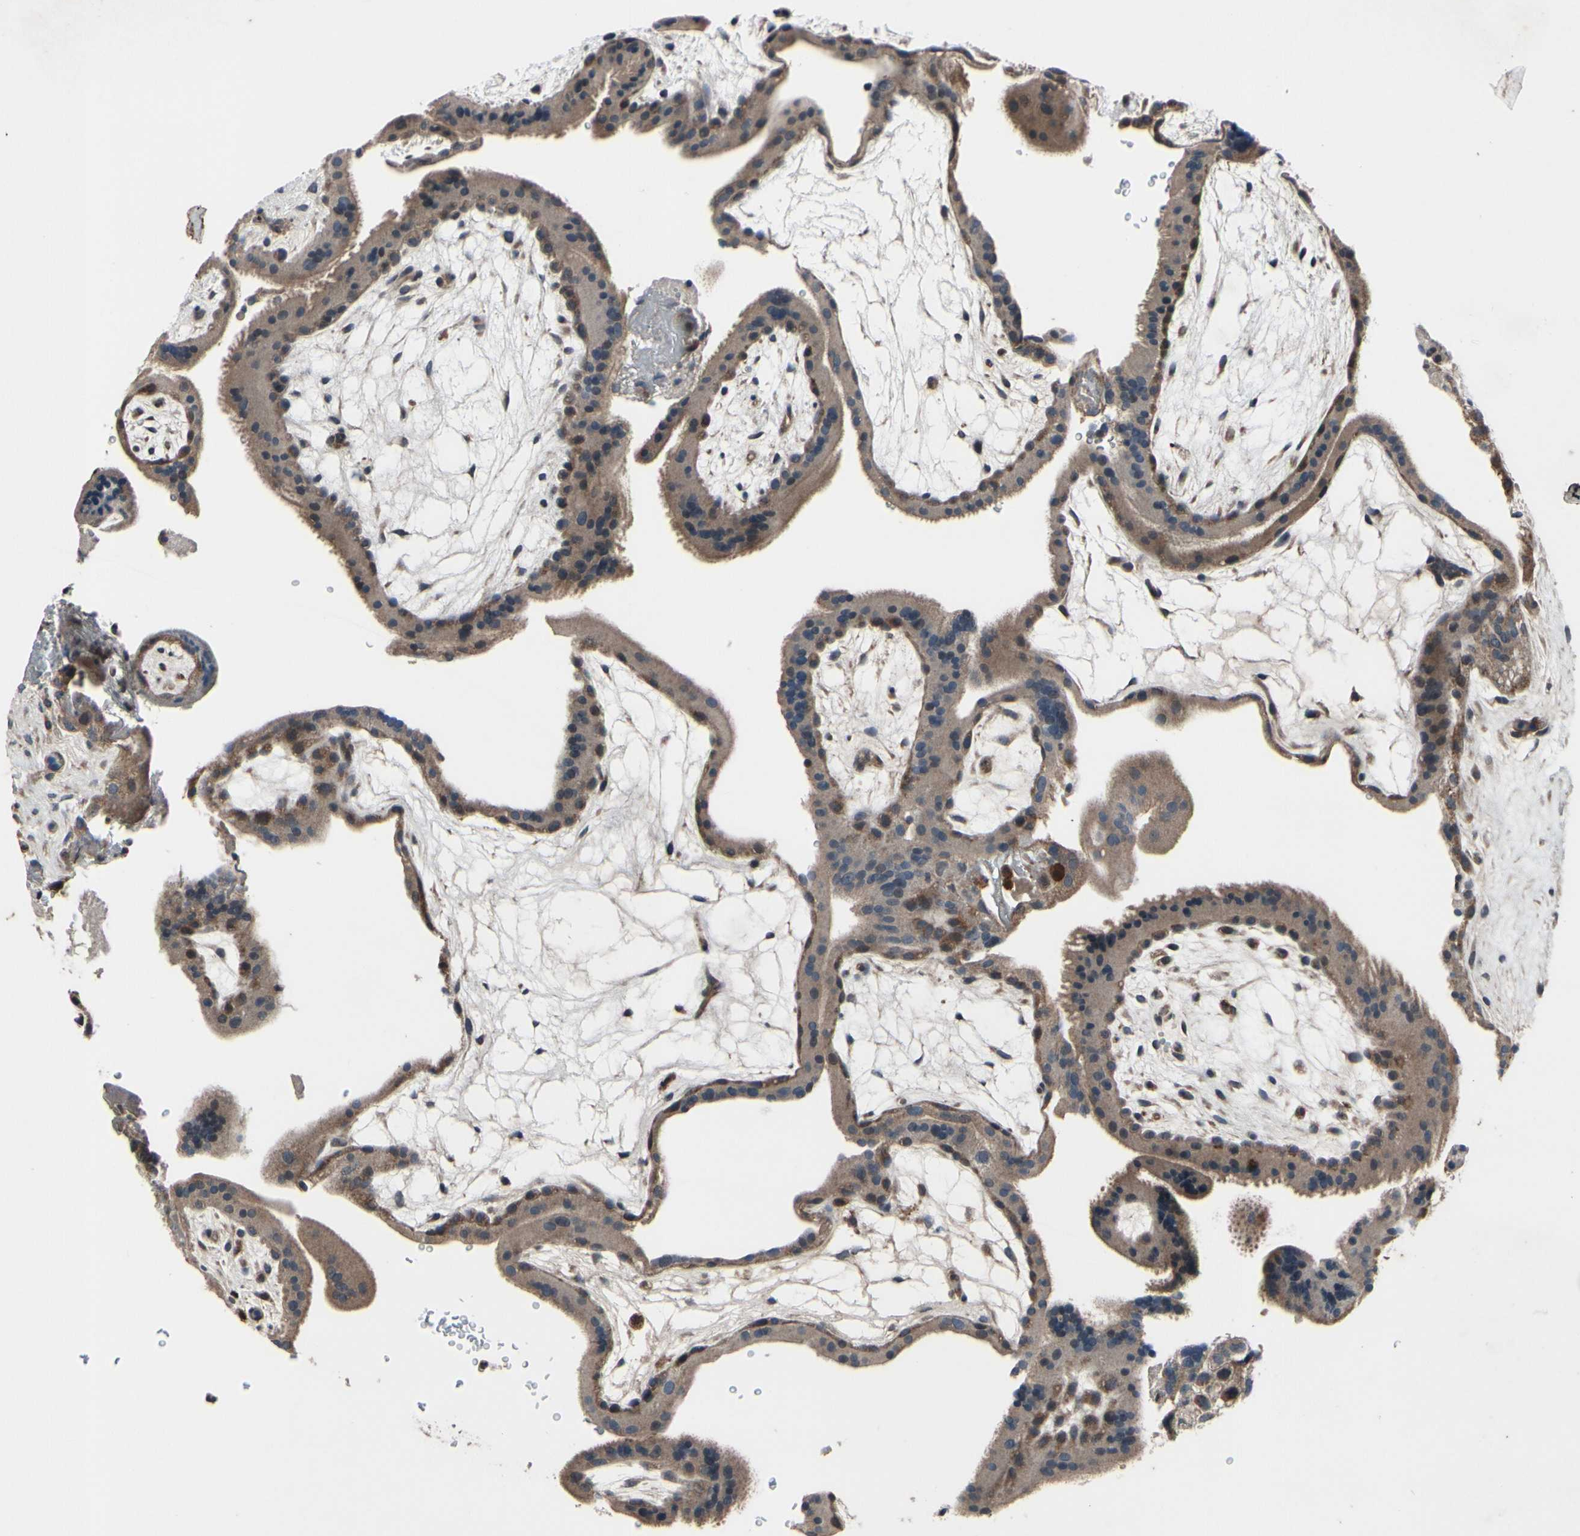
{"staining": {"intensity": "weak", "quantity": ">75%", "location": "cytoplasmic/membranous"}, "tissue": "placenta", "cell_type": "Decidual cells", "image_type": "normal", "snomed": [{"axis": "morphology", "description": "Normal tissue, NOS"}, {"axis": "topography", "description": "Placenta"}], "caption": "Immunohistochemistry (IHC) histopathology image of unremarkable placenta: human placenta stained using immunohistochemistry exhibits low levels of weak protein expression localized specifically in the cytoplasmic/membranous of decidual cells, appearing as a cytoplasmic/membranous brown color.", "gene": "MBTPS2", "patient": {"sex": "female", "age": 19}}